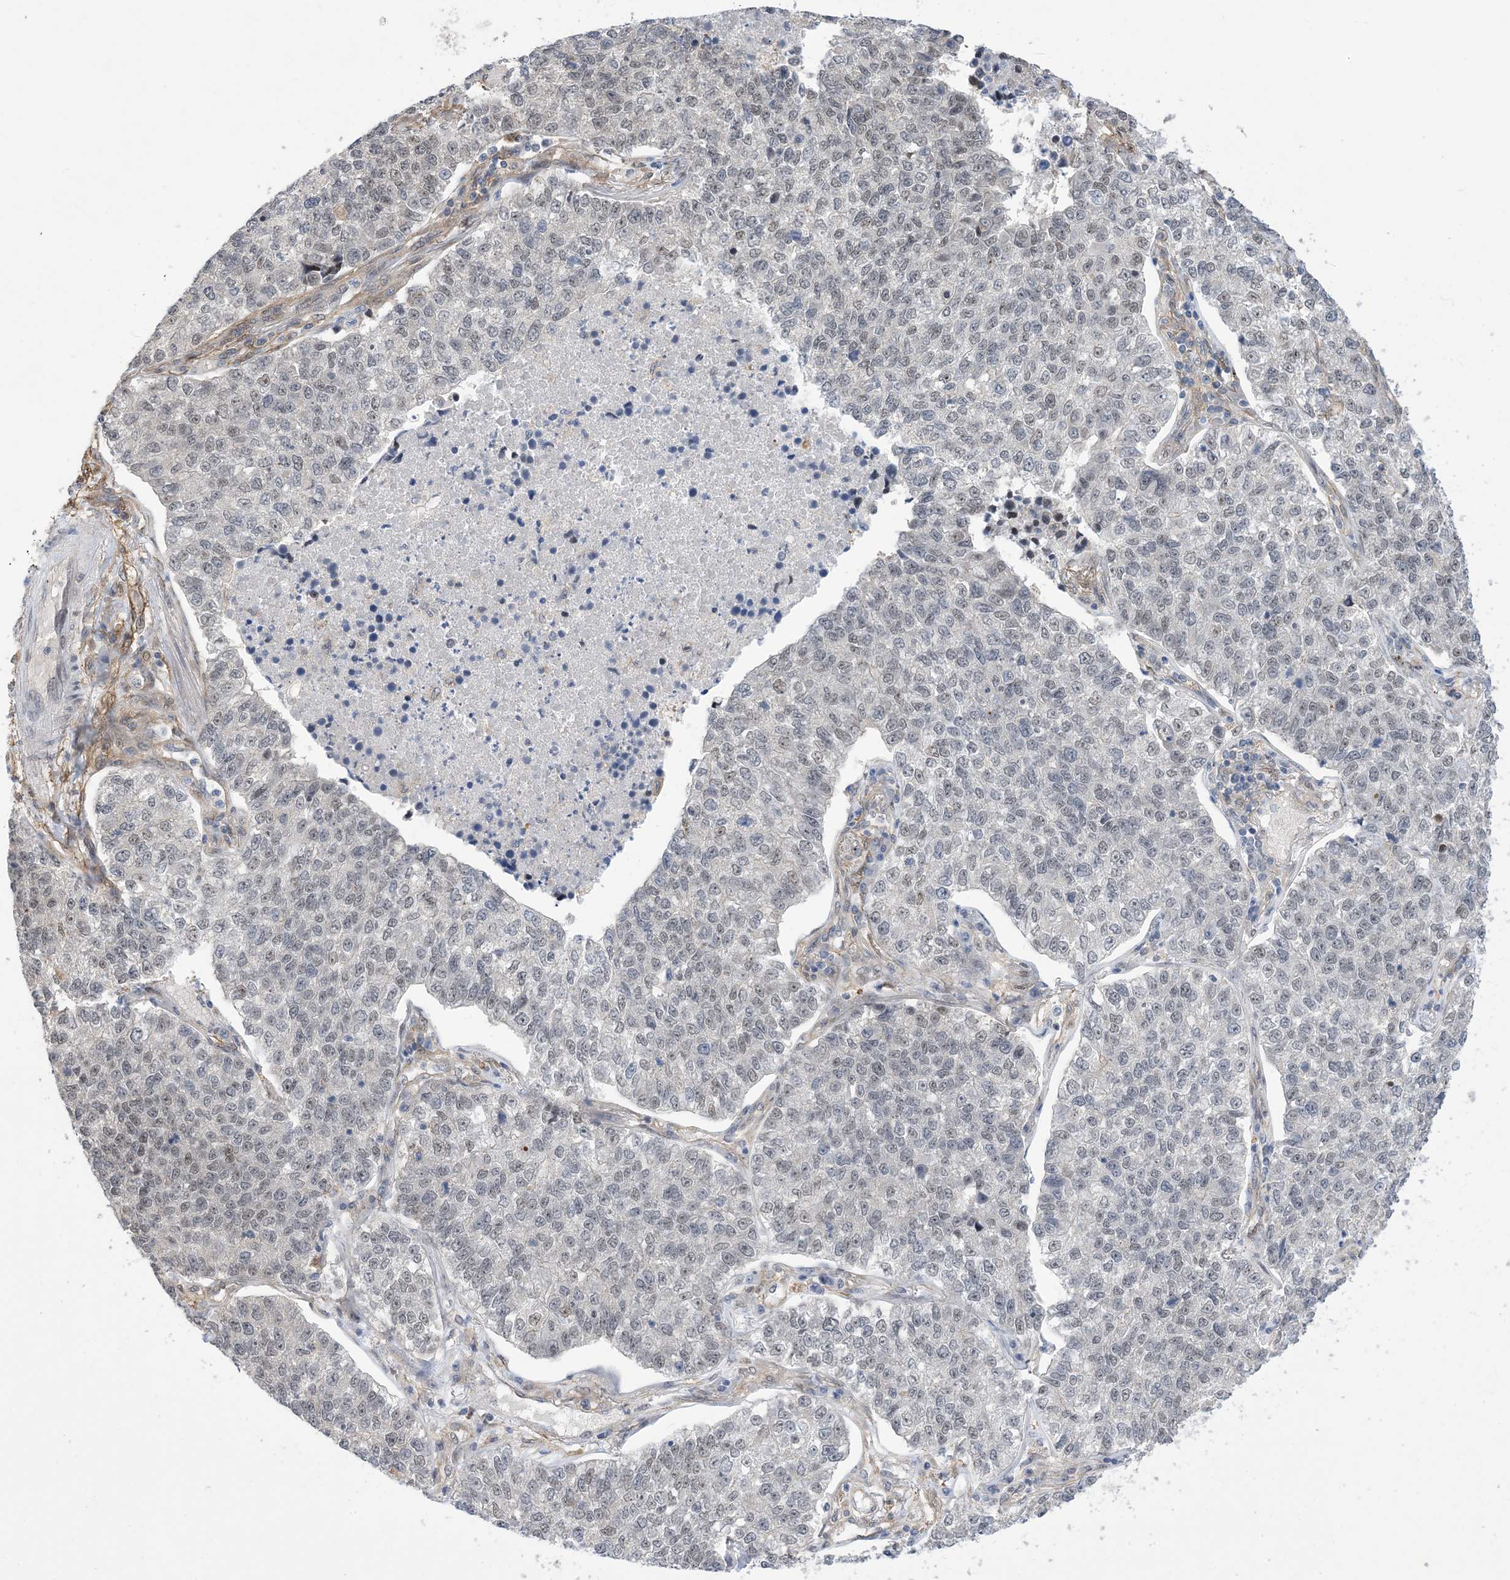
{"staining": {"intensity": "negative", "quantity": "none", "location": "none"}, "tissue": "lung cancer", "cell_type": "Tumor cells", "image_type": "cancer", "snomed": [{"axis": "morphology", "description": "Adenocarcinoma, NOS"}, {"axis": "topography", "description": "Lung"}], "caption": "Histopathology image shows no significant protein staining in tumor cells of lung adenocarcinoma.", "gene": "ZNF8", "patient": {"sex": "male", "age": 49}}